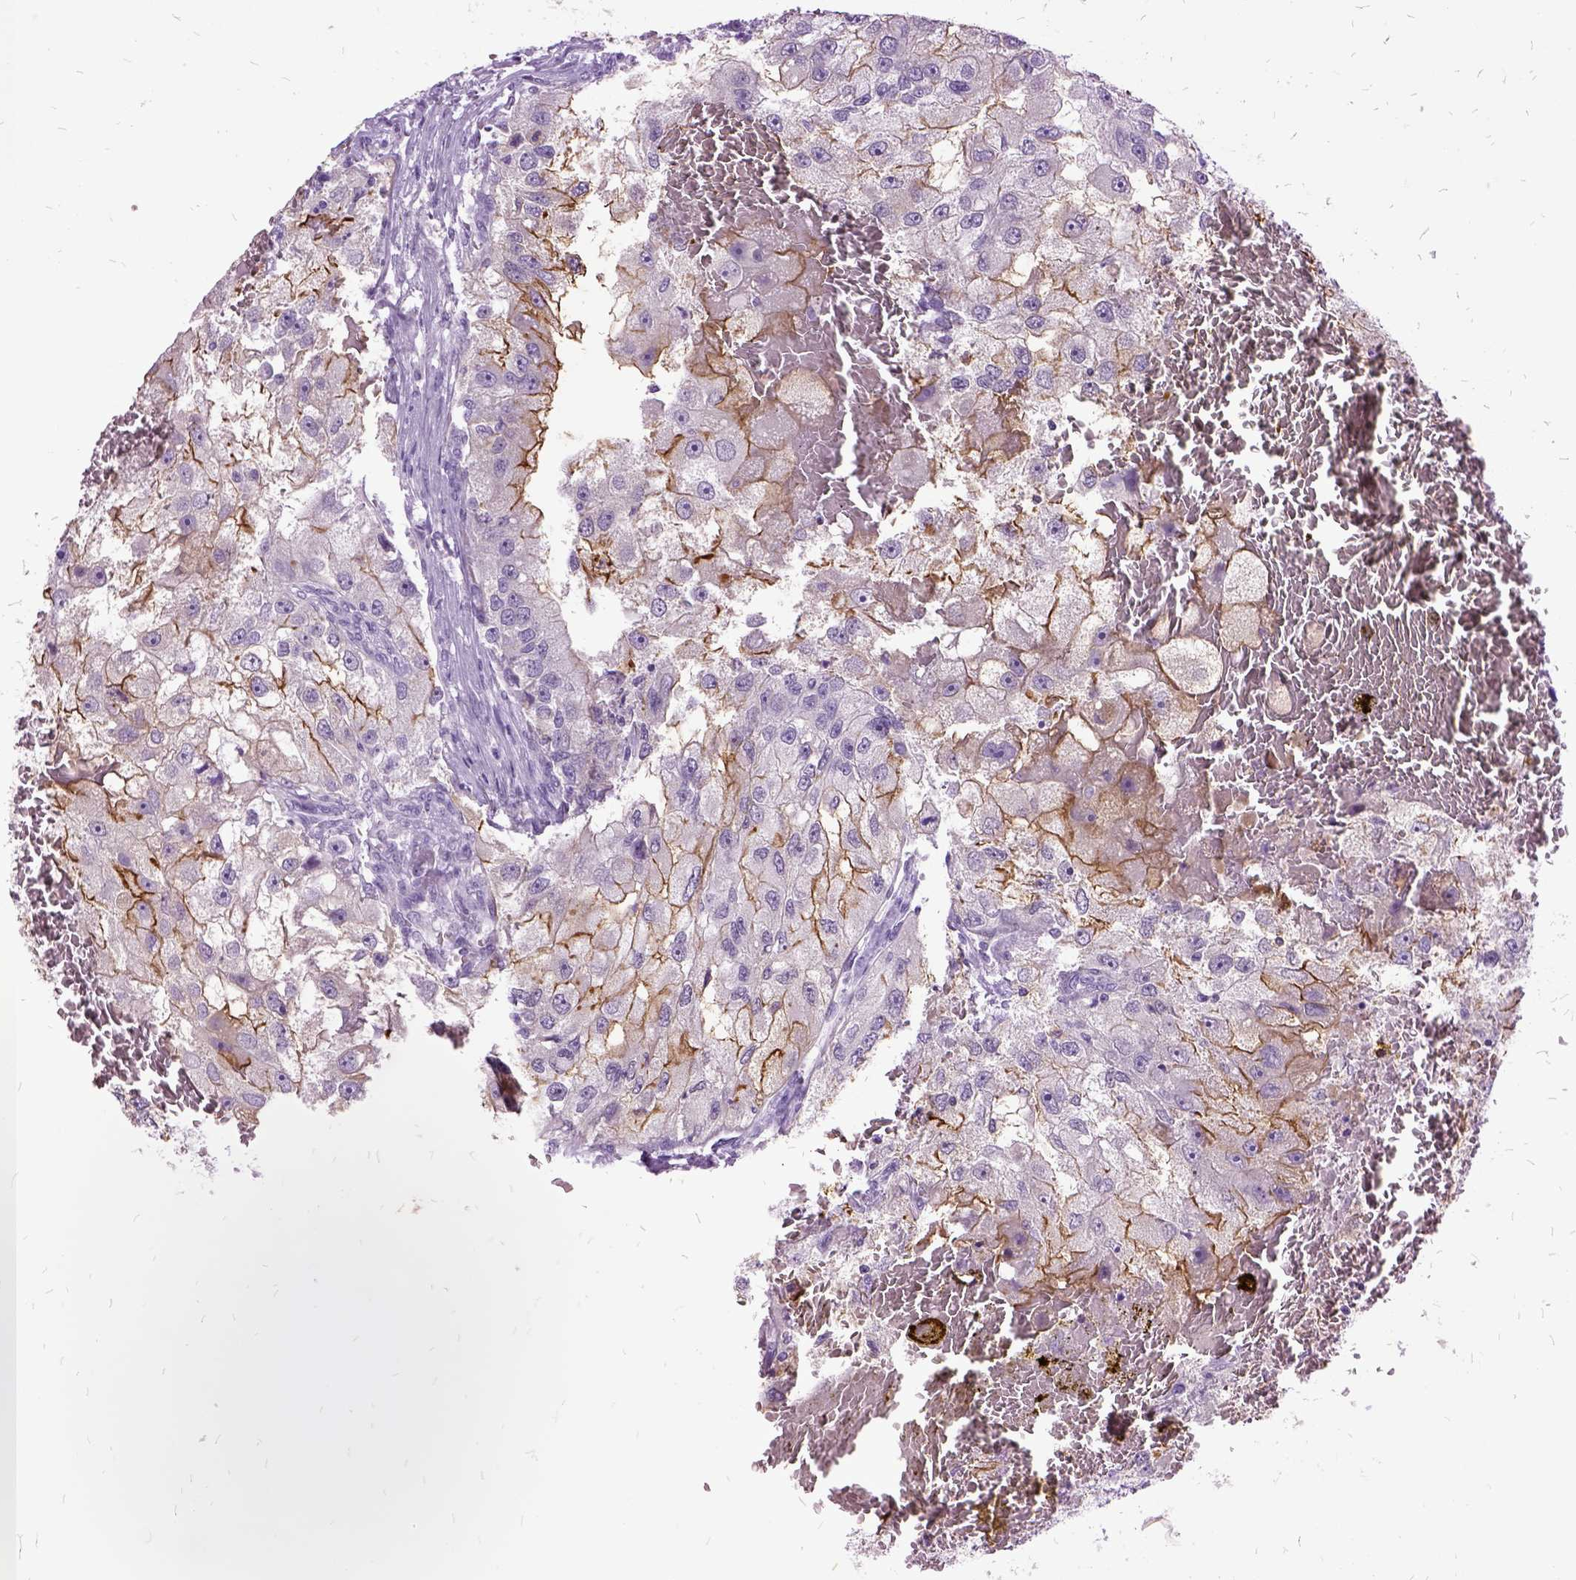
{"staining": {"intensity": "strong", "quantity": ">75%", "location": "cytoplasmic/membranous"}, "tissue": "renal cancer", "cell_type": "Tumor cells", "image_type": "cancer", "snomed": [{"axis": "morphology", "description": "Adenocarcinoma, NOS"}, {"axis": "topography", "description": "Kidney"}], "caption": "The photomicrograph demonstrates staining of renal cancer, revealing strong cytoplasmic/membranous protein staining (brown color) within tumor cells.", "gene": "MME", "patient": {"sex": "male", "age": 63}}